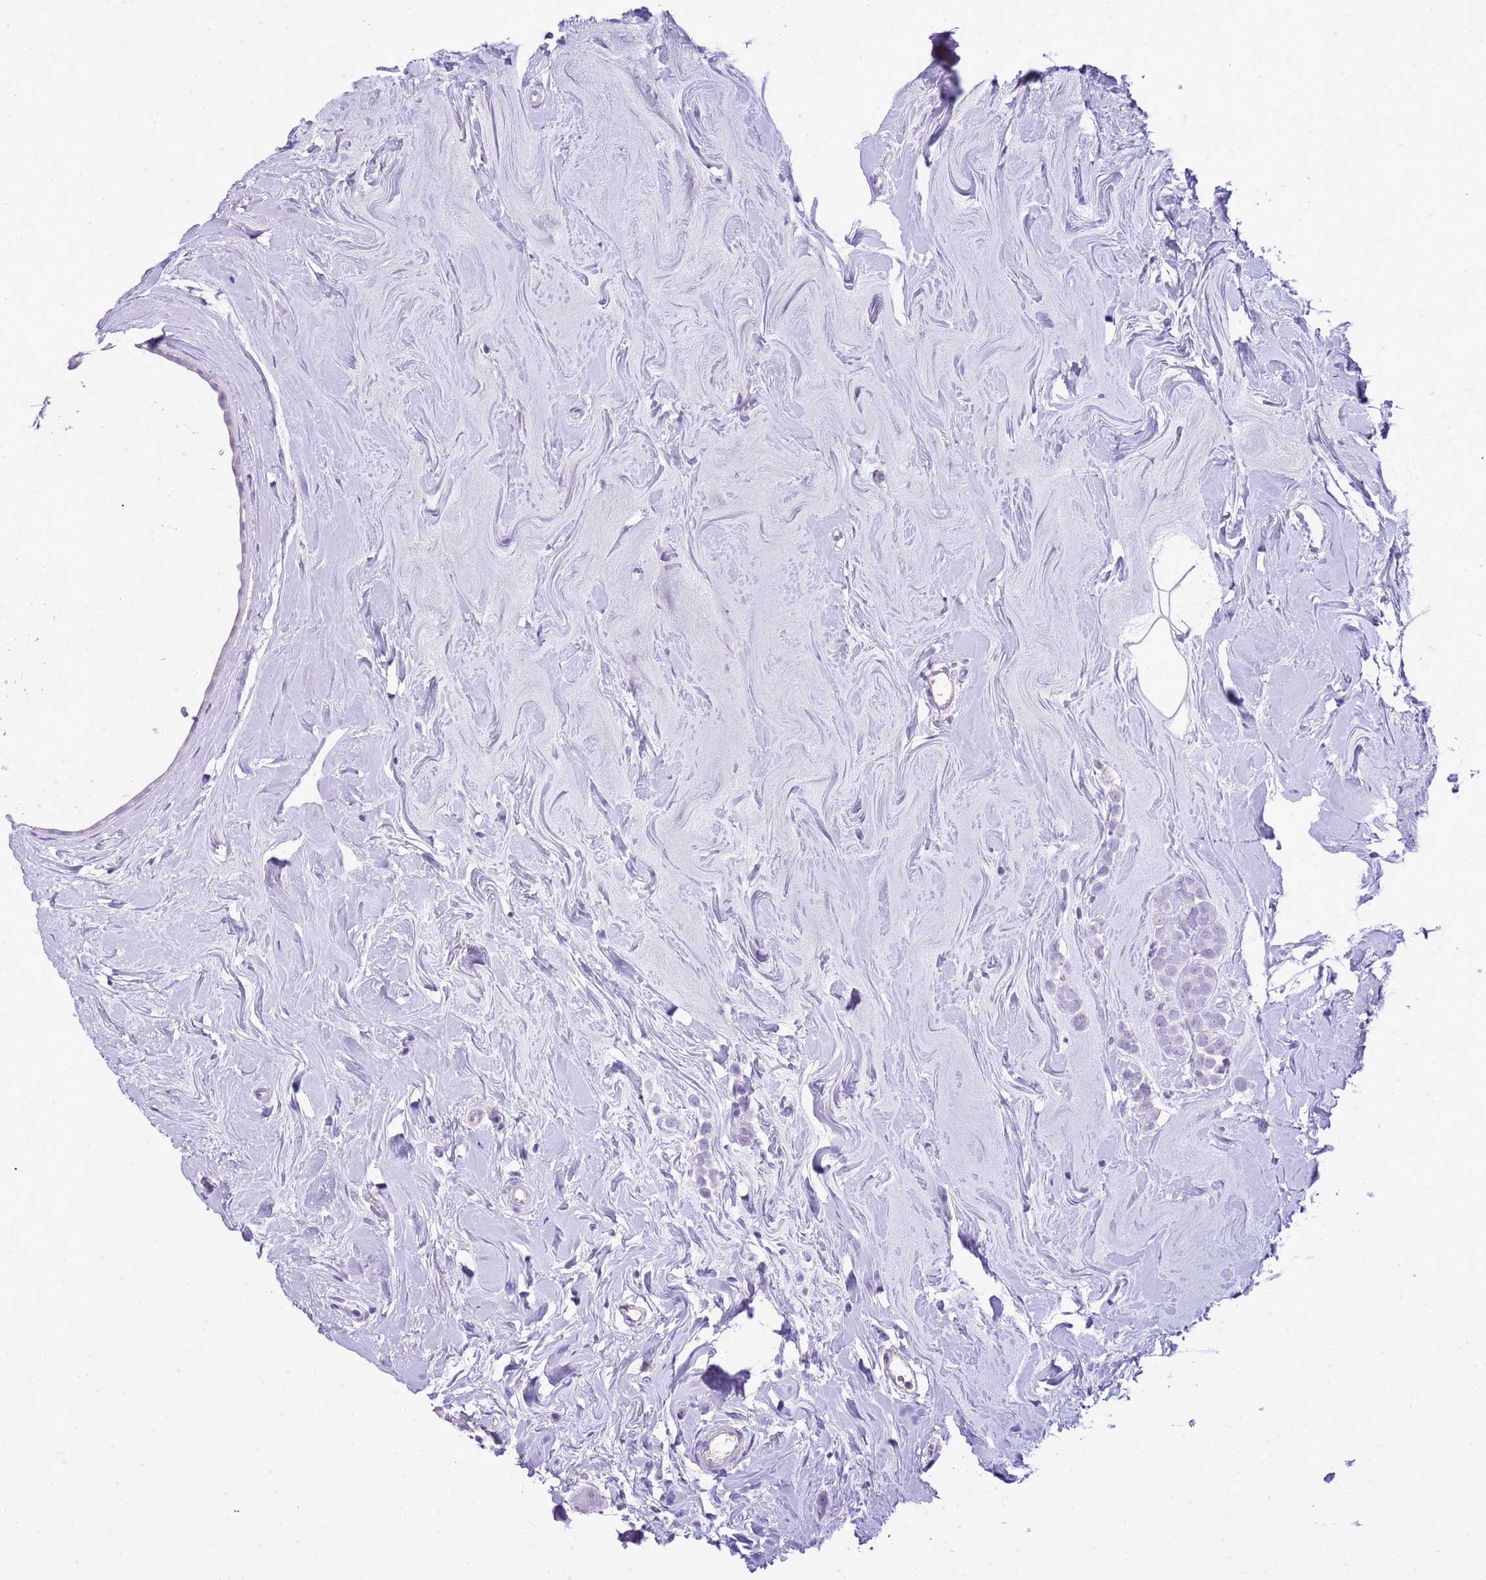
{"staining": {"intensity": "negative", "quantity": "none", "location": "none"}, "tissue": "breast cancer", "cell_type": "Tumor cells", "image_type": "cancer", "snomed": [{"axis": "morphology", "description": "Lobular carcinoma"}, {"axis": "topography", "description": "Breast"}], "caption": "This image is of breast cancer (lobular carcinoma) stained with immunohistochemistry to label a protein in brown with the nuclei are counter-stained blue. There is no staining in tumor cells.", "gene": "FABP2", "patient": {"sex": "female", "age": 47}}